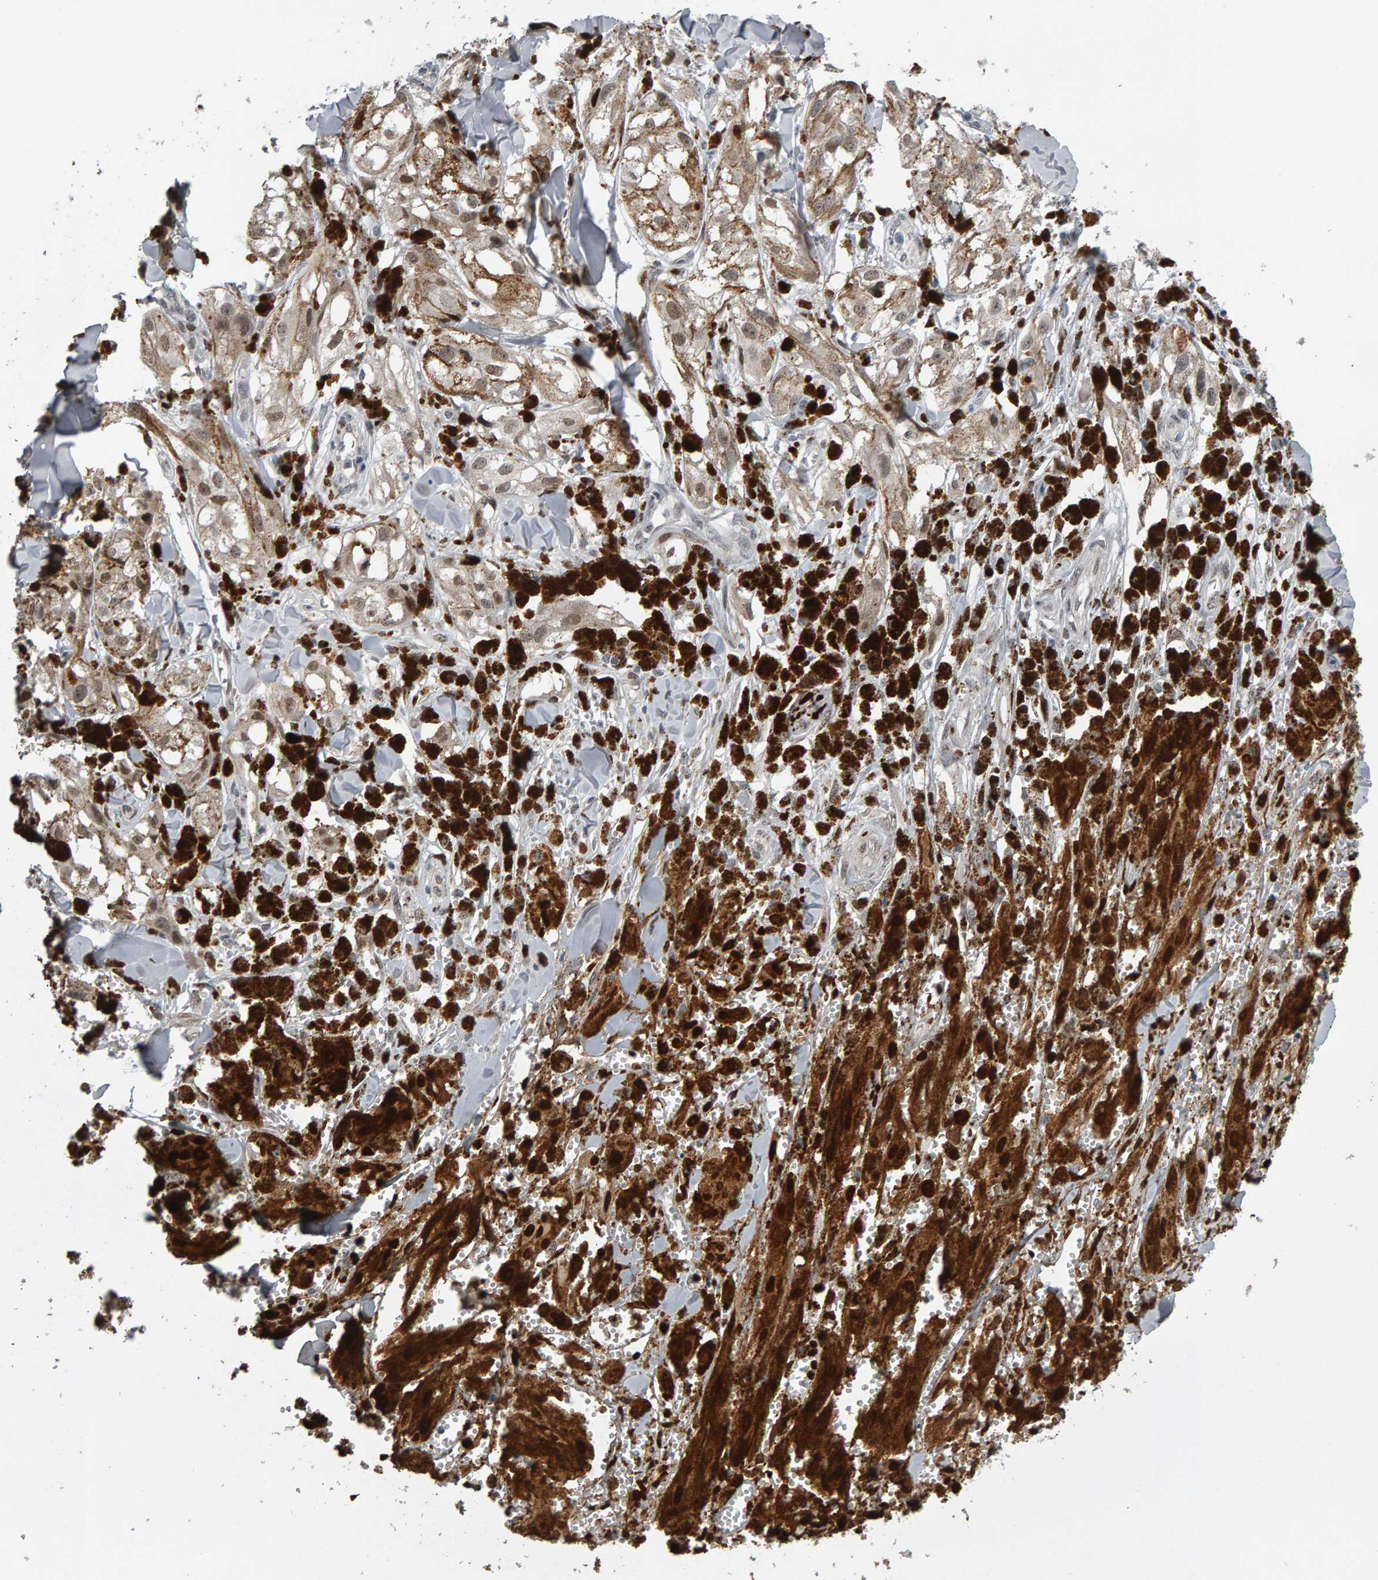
{"staining": {"intensity": "weak", "quantity": ">75%", "location": "cytoplasmic/membranous,nuclear"}, "tissue": "melanoma", "cell_type": "Tumor cells", "image_type": "cancer", "snomed": [{"axis": "morphology", "description": "Malignant melanoma, NOS"}, {"axis": "topography", "description": "Skin"}], "caption": "Human malignant melanoma stained with a protein marker demonstrates weak staining in tumor cells.", "gene": "IPO8", "patient": {"sex": "male", "age": 88}}